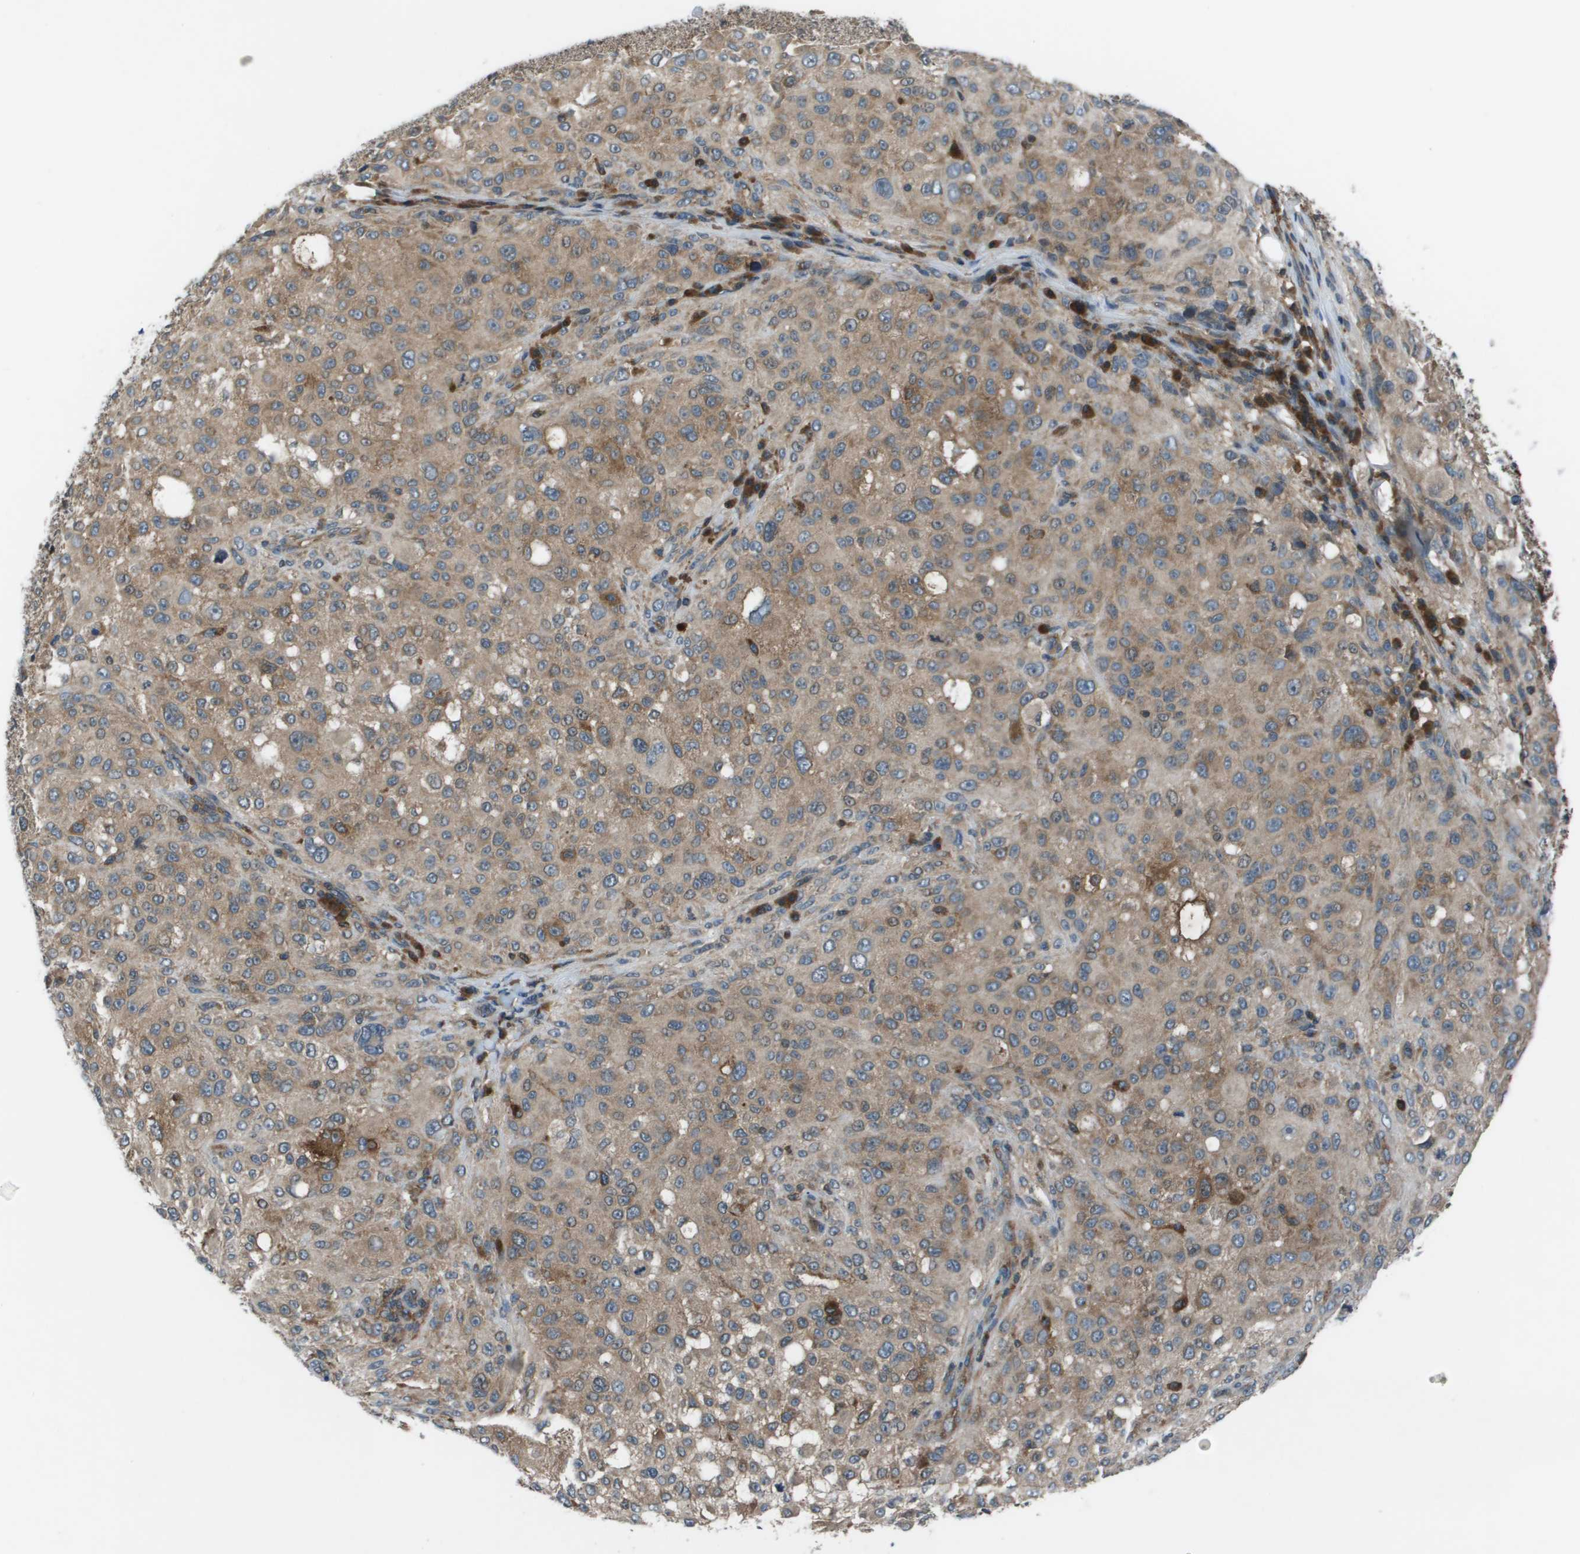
{"staining": {"intensity": "weak", "quantity": ">75%", "location": "cytoplasmic/membranous"}, "tissue": "melanoma", "cell_type": "Tumor cells", "image_type": "cancer", "snomed": [{"axis": "morphology", "description": "Necrosis, NOS"}, {"axis": "morphology", "description": "Malignant melanoma, NOS"}, {"axis": "topography", "description": "Skin"}], "caption": "Protein staining of malignant melanoma tissue shows weak cytoplasmic/membranous positivity in about >75% of tumor cells.", "gene": "EIF3B", "patient": {"sex": "female", "age": 87}}